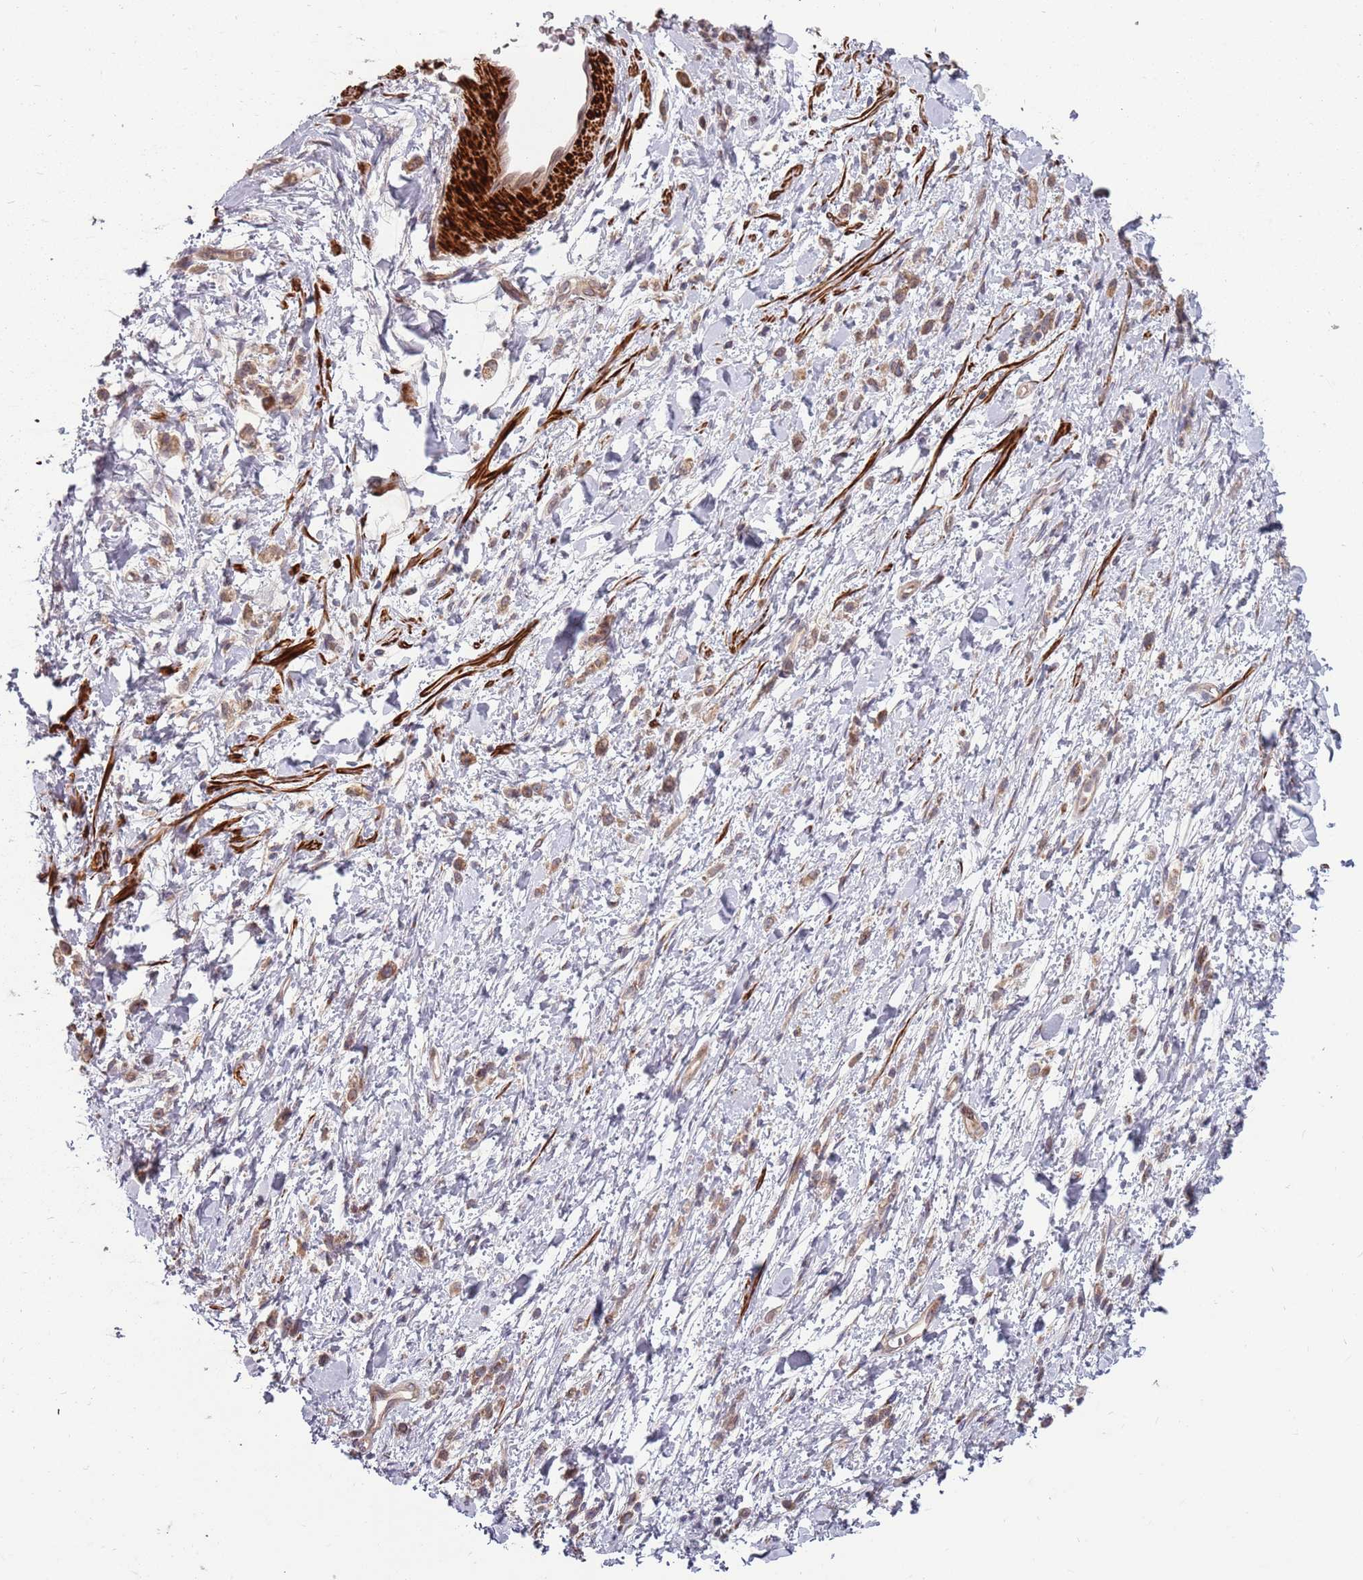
{"staining": {"intensity": "weak", "quantity": ">75%", "location": "cytoplasmic/membranous"}, "tissue": "stomach cancer", "cell_type": "Tumor cells", "image_type": "cancer", "snomed": [{"axis": "morphology", "description": "Adenocarcinoma, NOS"}, {"axis": "topography", "description": "Stomach"}], "caption": "A brown stain labels weak cytoplasmic/membranous staining of a protein in human stomach cancer tumor cells. Using DAB (brown) and hematoxylin (blue) stains, captured at high magnification using brightfield microscopy.", "gene": "PLD6", "patient": {"sex": "female", "age": 60}}